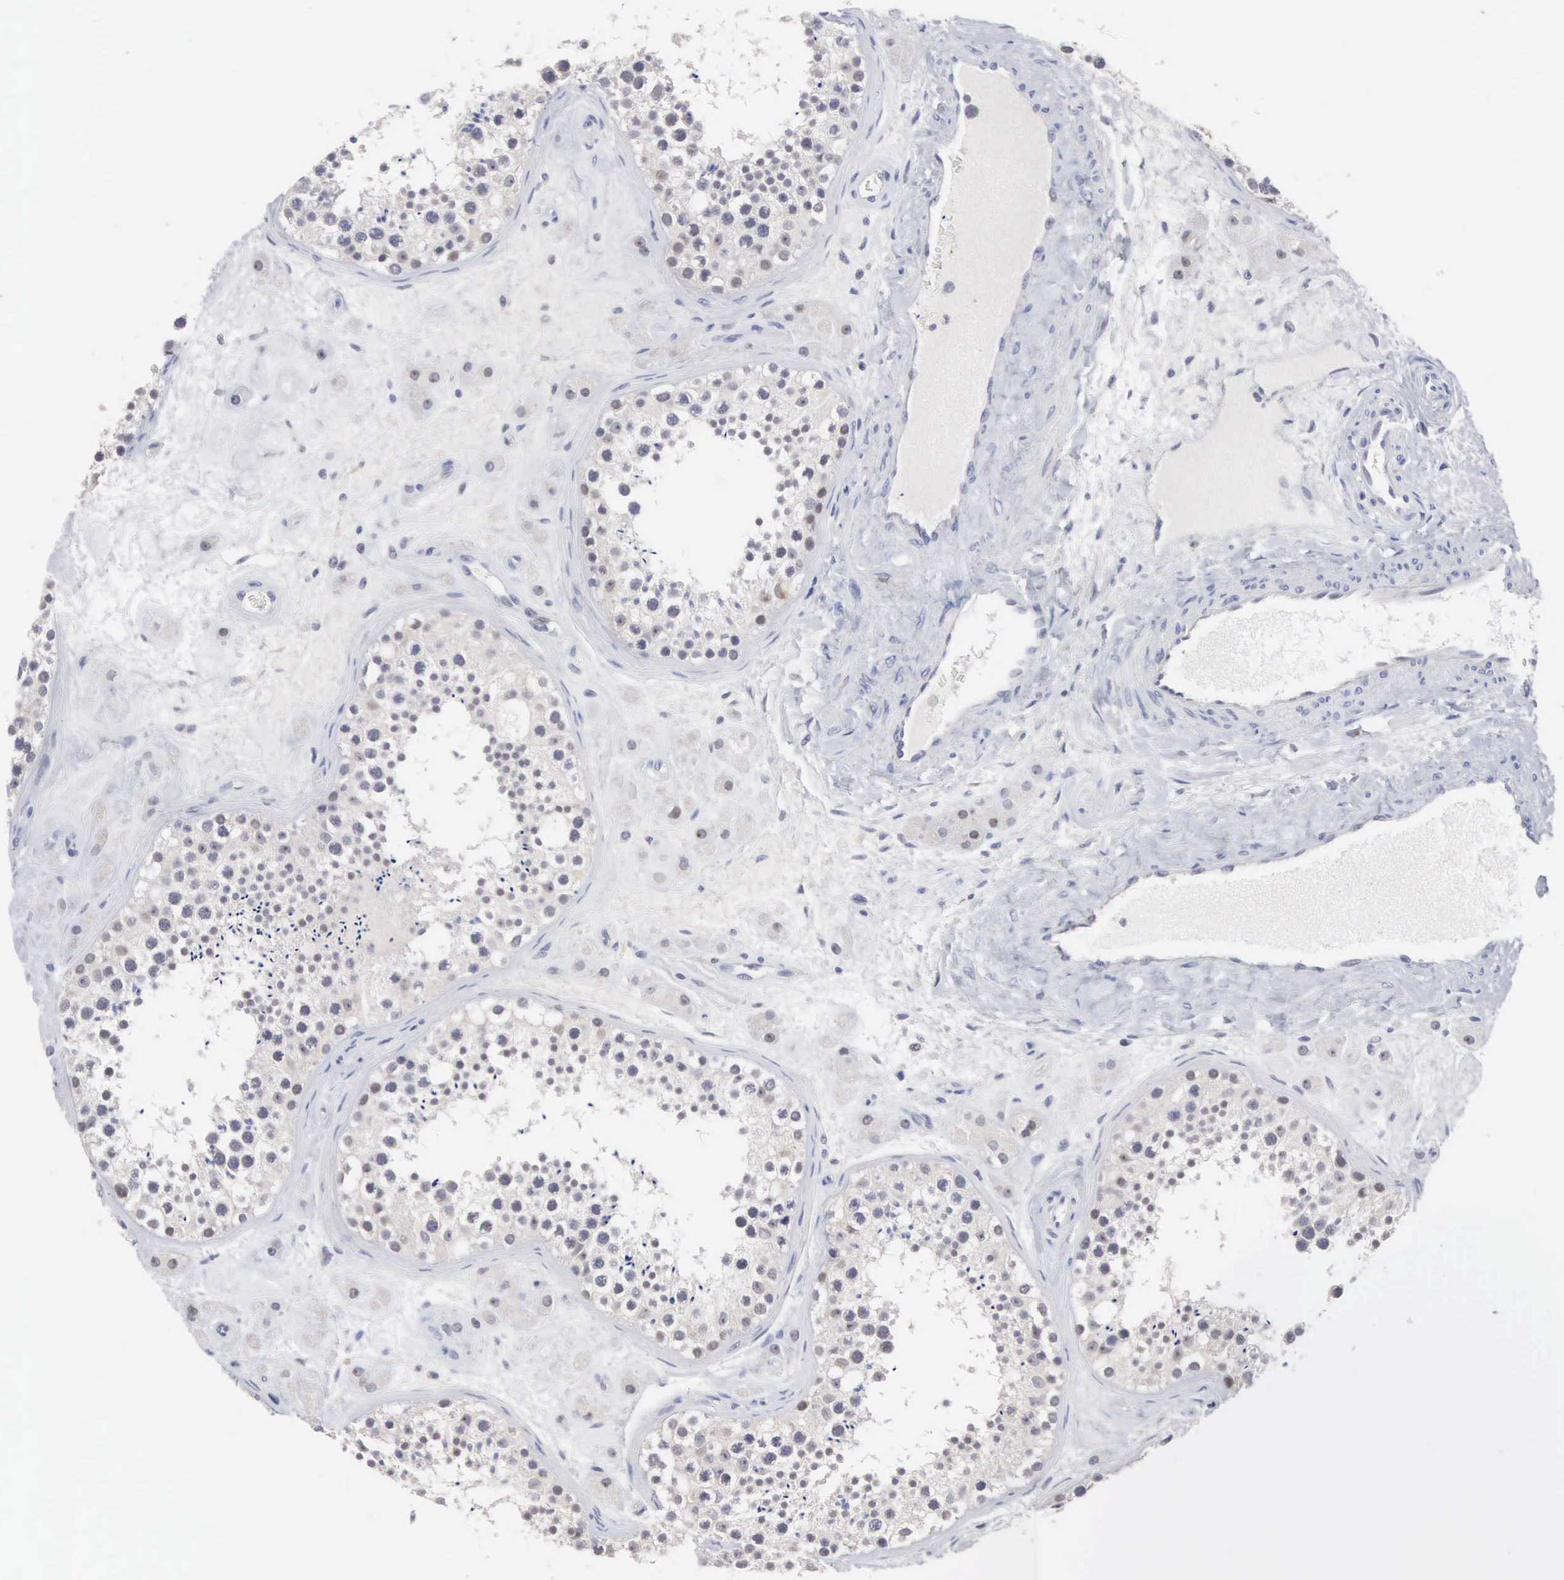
{"staining": {"intensity": "moderate", "quantity": "25%-75%", "location": "nuclear"}, "tissue": "testis", "cell_type": "Cells in seminiferous ducts", "image_type": "normal", "snomed": [{"axis": "morphology", "description": "Normal tissue, NOS"}, {"axis": "topography", "description": "Testis"}], "caption": "Human testis stained for a protein (brown) shows moderate nuclear positive expression in about 25%-75% of cells in seminiferous ducts.", "gene": "ACOT4", "patient": {"sex": "male", "age": 38}}